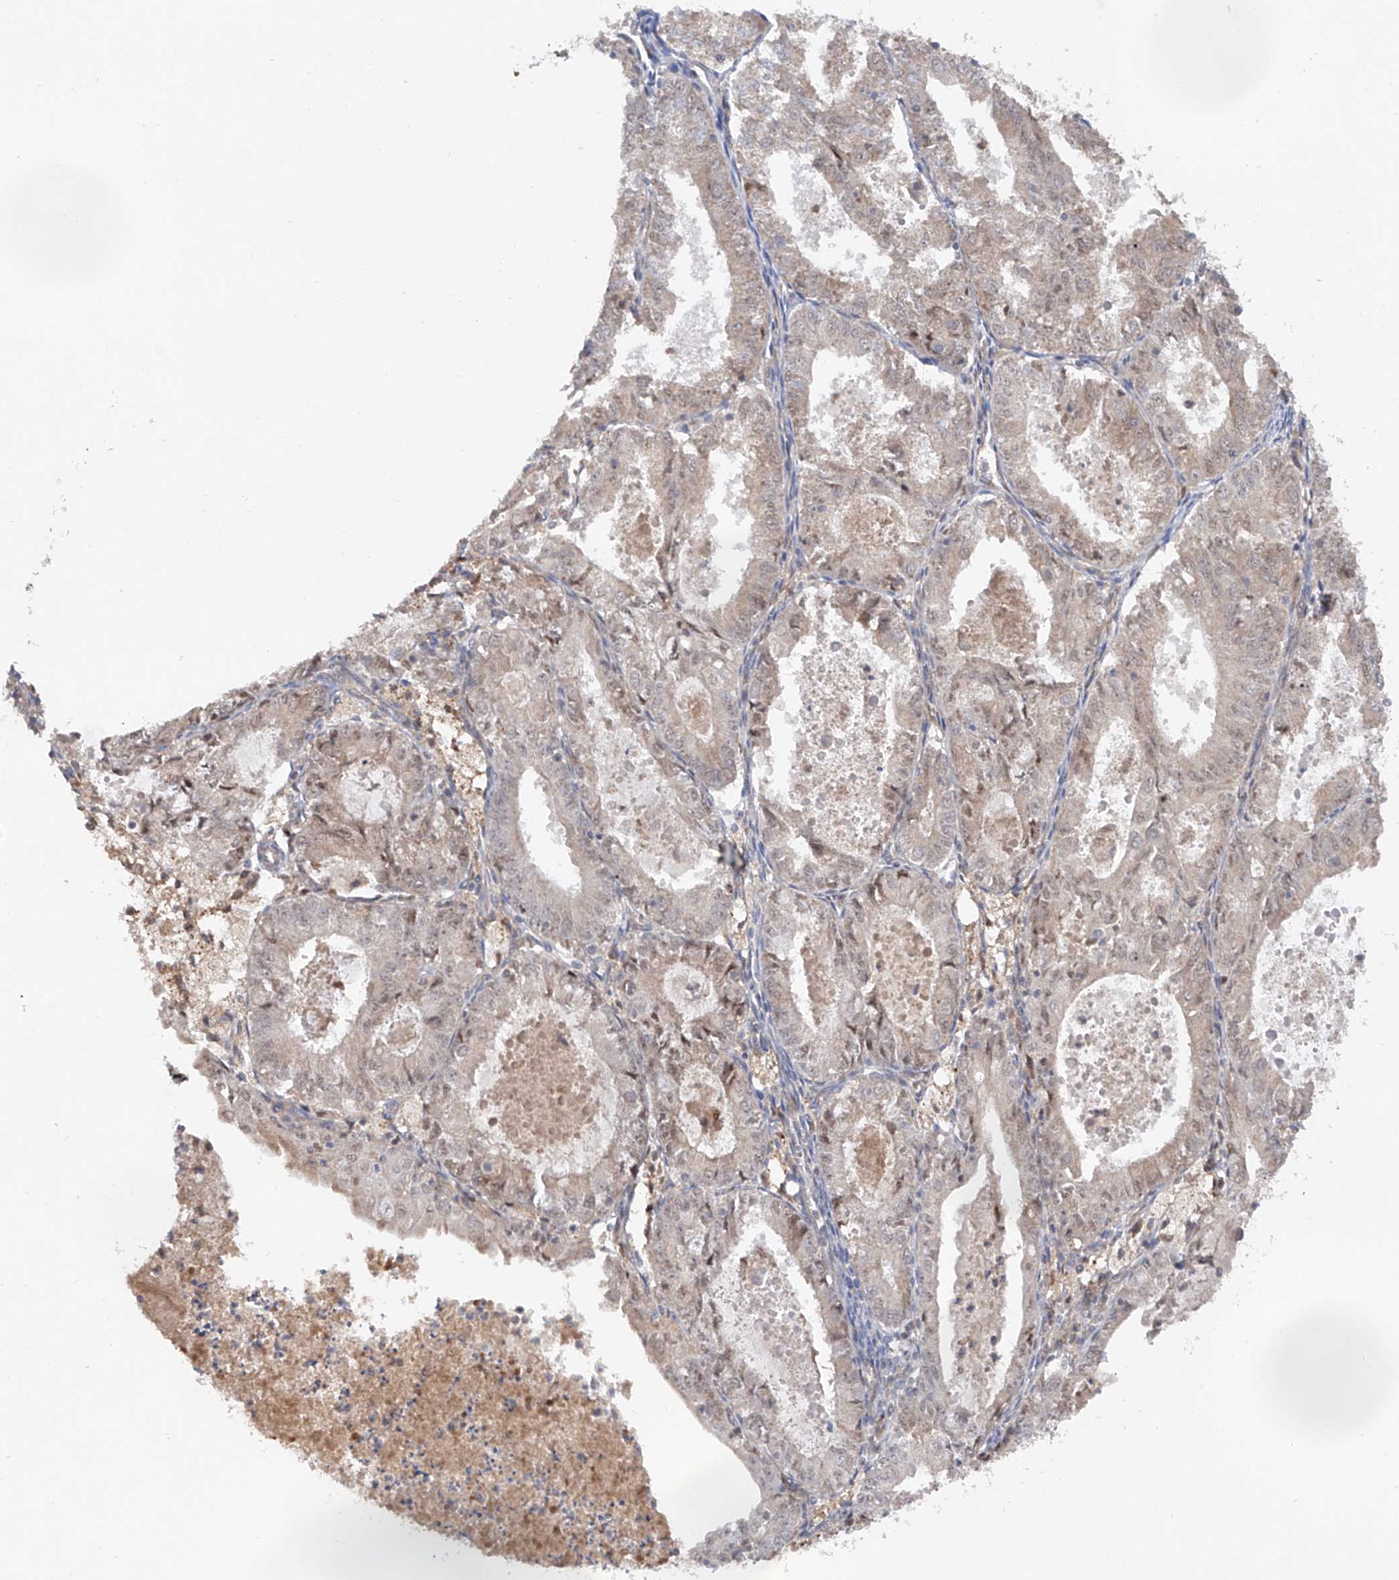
{"staining": {"intensity": "negative", "quantity": "none", "location": "none"}, "tissue": "endometrial cancer", "cell_type": "Tumor cells", "image_type": "cancer", "snomed": [{"axis": "morphology", "description": "Adenocarcinoma, NOS"}, {"axis": "topography", "description": "Endometrium"}], "caption": "IHC photomicrograph of neoplastic tissue: endometrial cancer (adenocarcinoma) stained with DAB (3,3'-diaminobenzidine) reveals no significant protein expression in tumor cells. (DAB IHC with hematoxylin counter stain).", "gene": "FAM135A", "patient": {"sex": "female", "age": 57}}